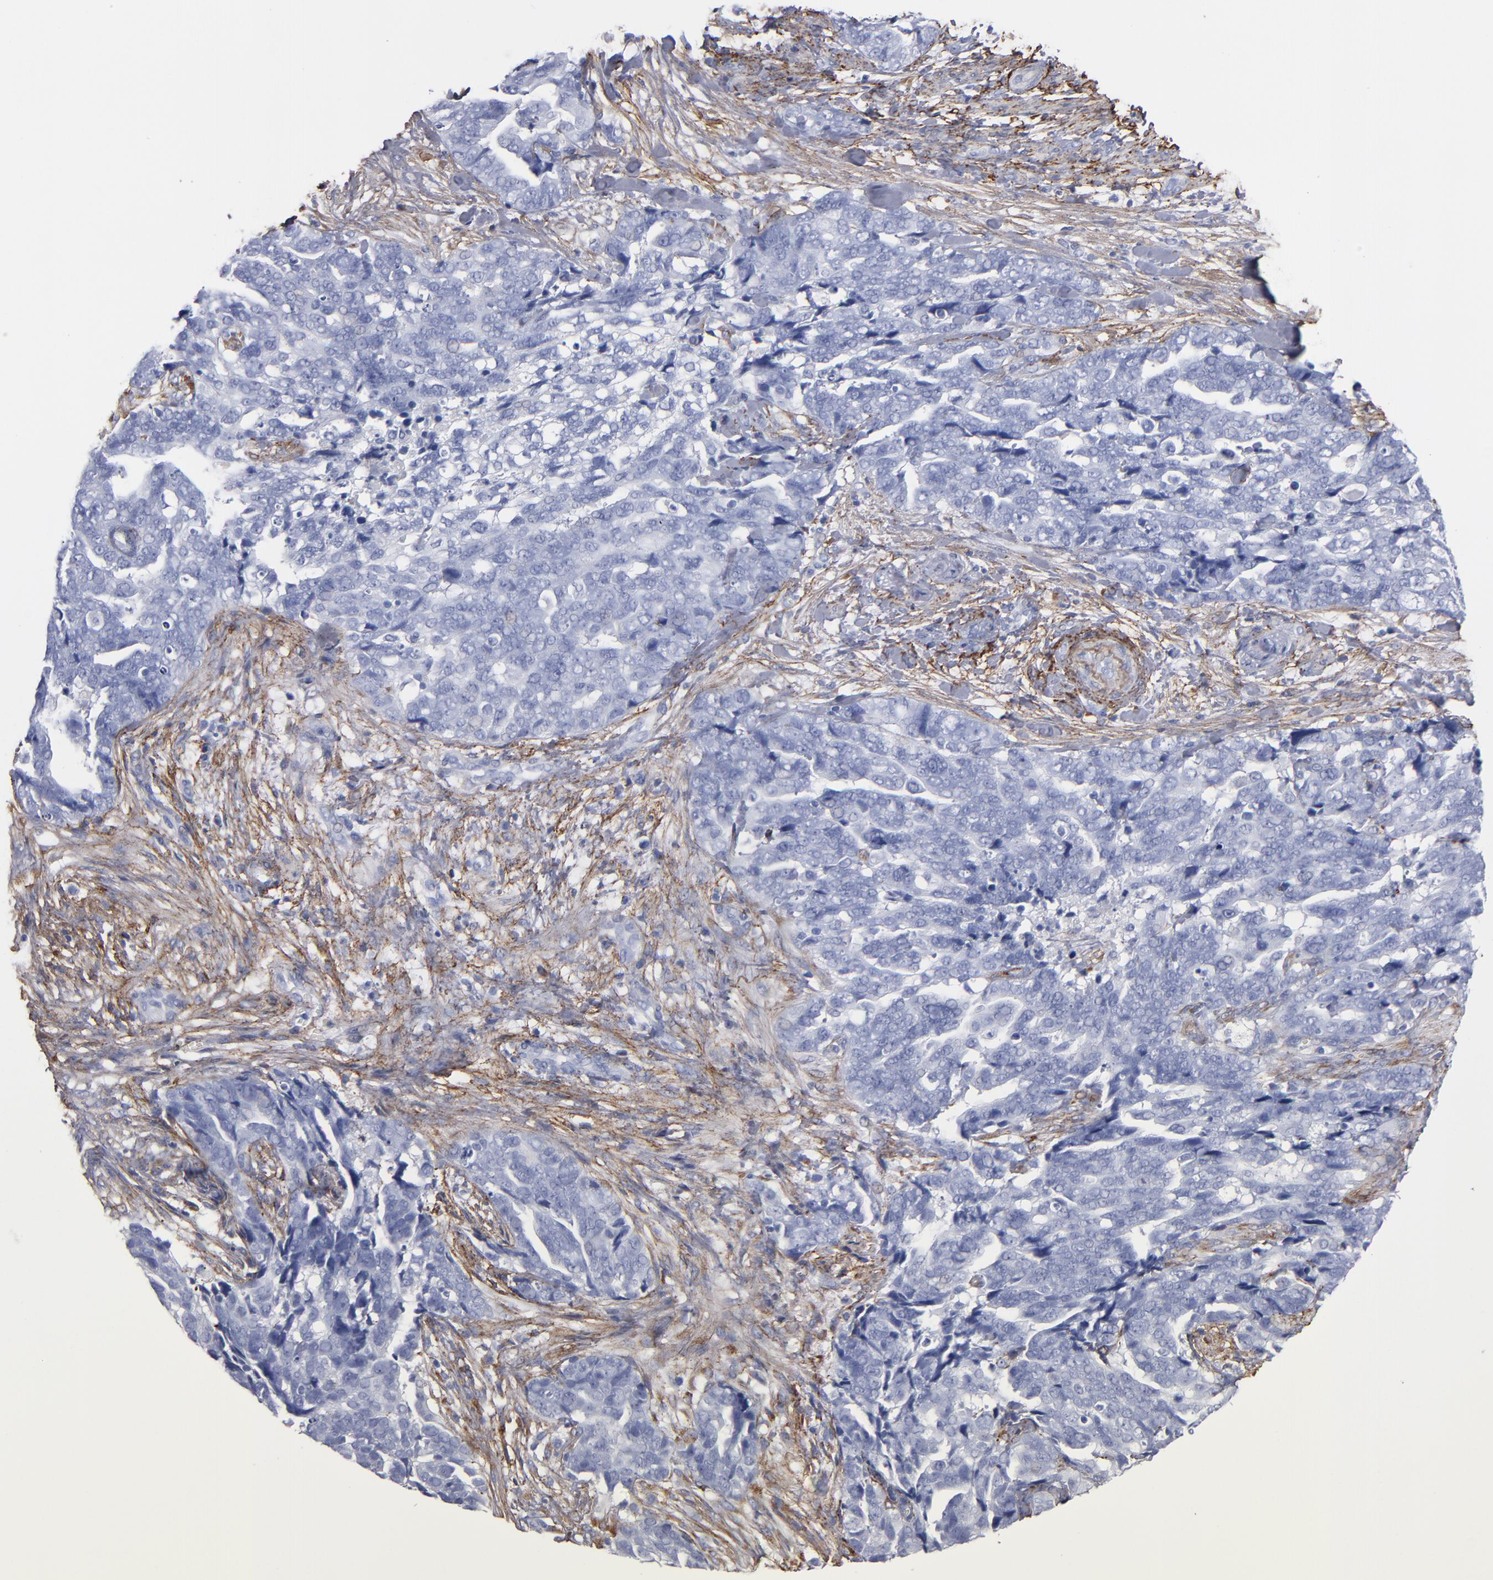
{"staining": {"intensity": "negative", "quantity": "none", "location": "none"}, "tissue": "ovarian cancer", "cell_type": "Tumor cells", "image_type": "cancer", "snomed": [{"axis": "morphology", "description": "Normal tissue, NOS"}, {"axis": "morphology", "description": "Cystadenocarcinoma, serous, NOS"}, {"axis": "topography", "description": "Fallopian tube"}, {"axis": "topography", "description": "Ovary"}], "caption": "Micrograph shows no protein staining in tumor cells of ovarian cancer (serous cystadenocarcinoma) tissue.", "gene": "EMILIN1", "patient": {"sex": "female", "age": 56}}